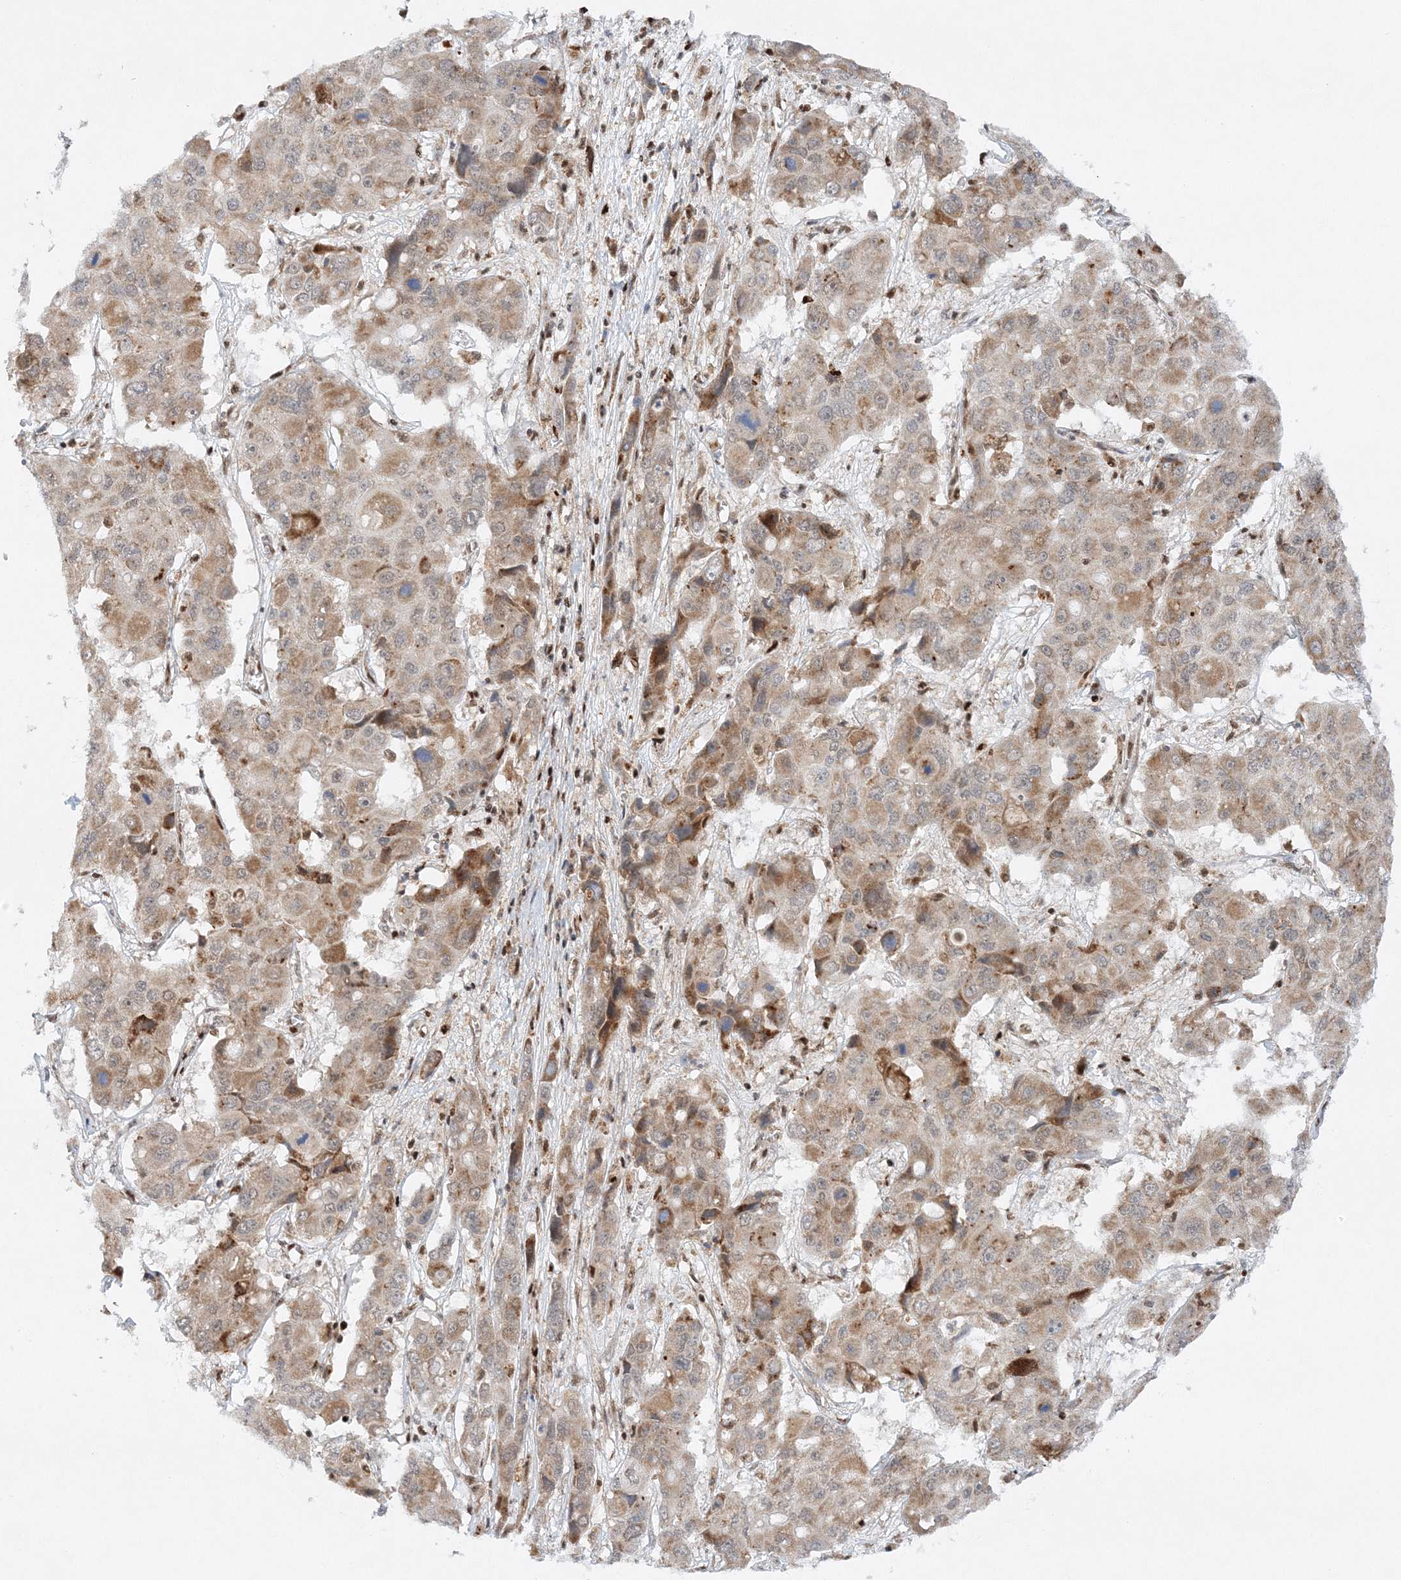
{"staining": {"intensity": "moderate", "quantity": ">75%", "location": "cytoplasmic/membranous"}, "tissue": "liver cancer", "cell_type": "Tumor cells", "image_type": "cancer", "snomed": [{"axis": "morphology", "description": "Cholangiocarcinoma"}, {"axis": "topography", "description": "Liver"}], "caption": "Immunohistochemical staining of human liver cancer exhibits medium levels of moderate cytoplasmic/membranous protein positivity in about >75% of tumor cells. (DAB (3,3'-diaminobenzidine) = brown stain, brightfield microscopy at high magnification).", "gene": "RAB11FIP2", "patient": {"sex": "male", "age": 67}}